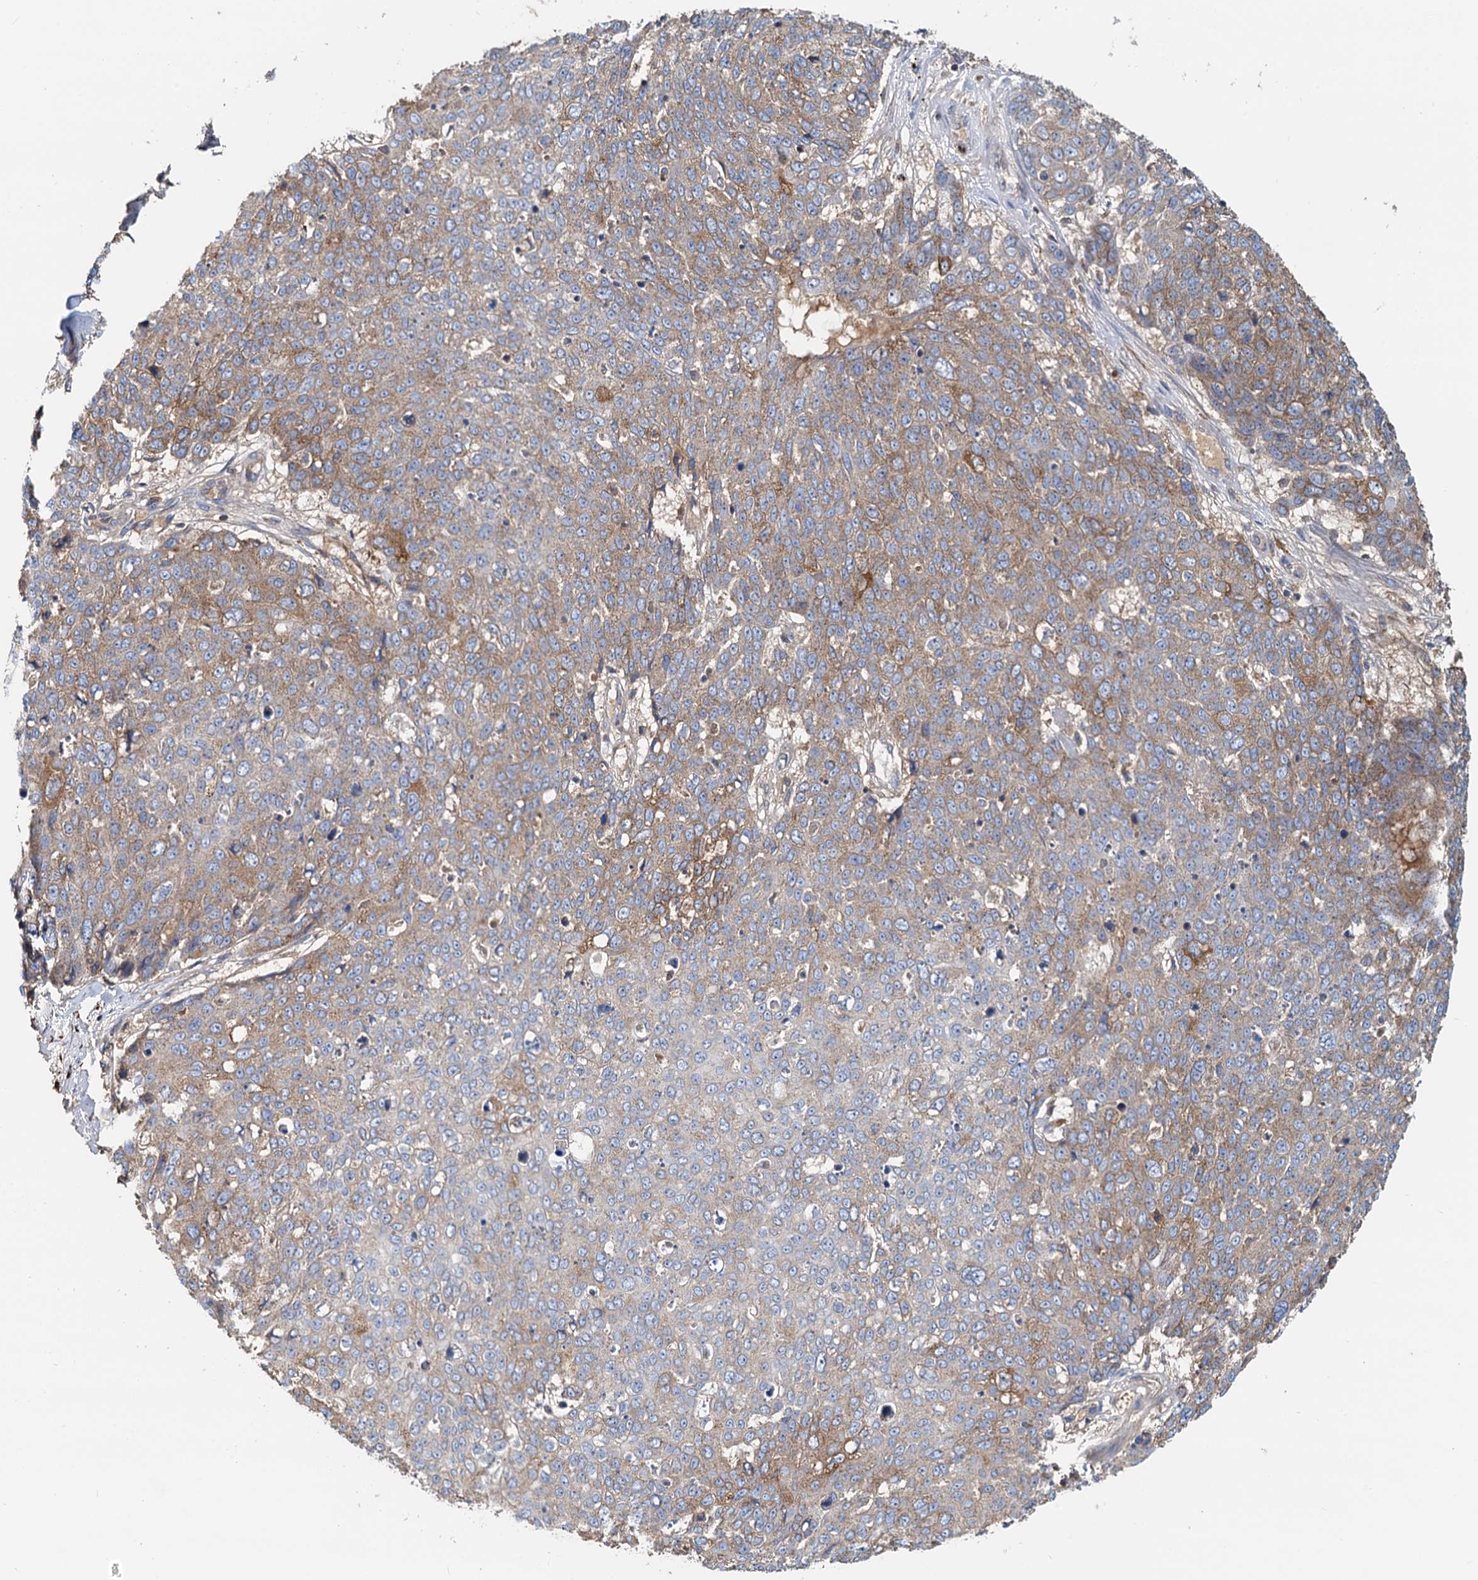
{"staining": {"intensity": "moderate", "quantity": "25%-75%", "location": "cytoplasmic/membranous"}, "tissue": "skin cancer", "cell_type": "Tumor cells", "image_type": "cancer", "snomed": [{"axis": "morphology", "description": "Squamous cell carcinoma, NOS"}, {"axis": "topography", "description": "Skin"}], "caption": "A high-resolution image shows immunohistochemistry staining of skin cancer (squamous cell carcinoma), which exhibits moderate cytoplasmic/membranous staining in approximately 25%-75% of tumor cells.", "gene": "LNX2", "patient": {"sex": "male", "age": 71}}